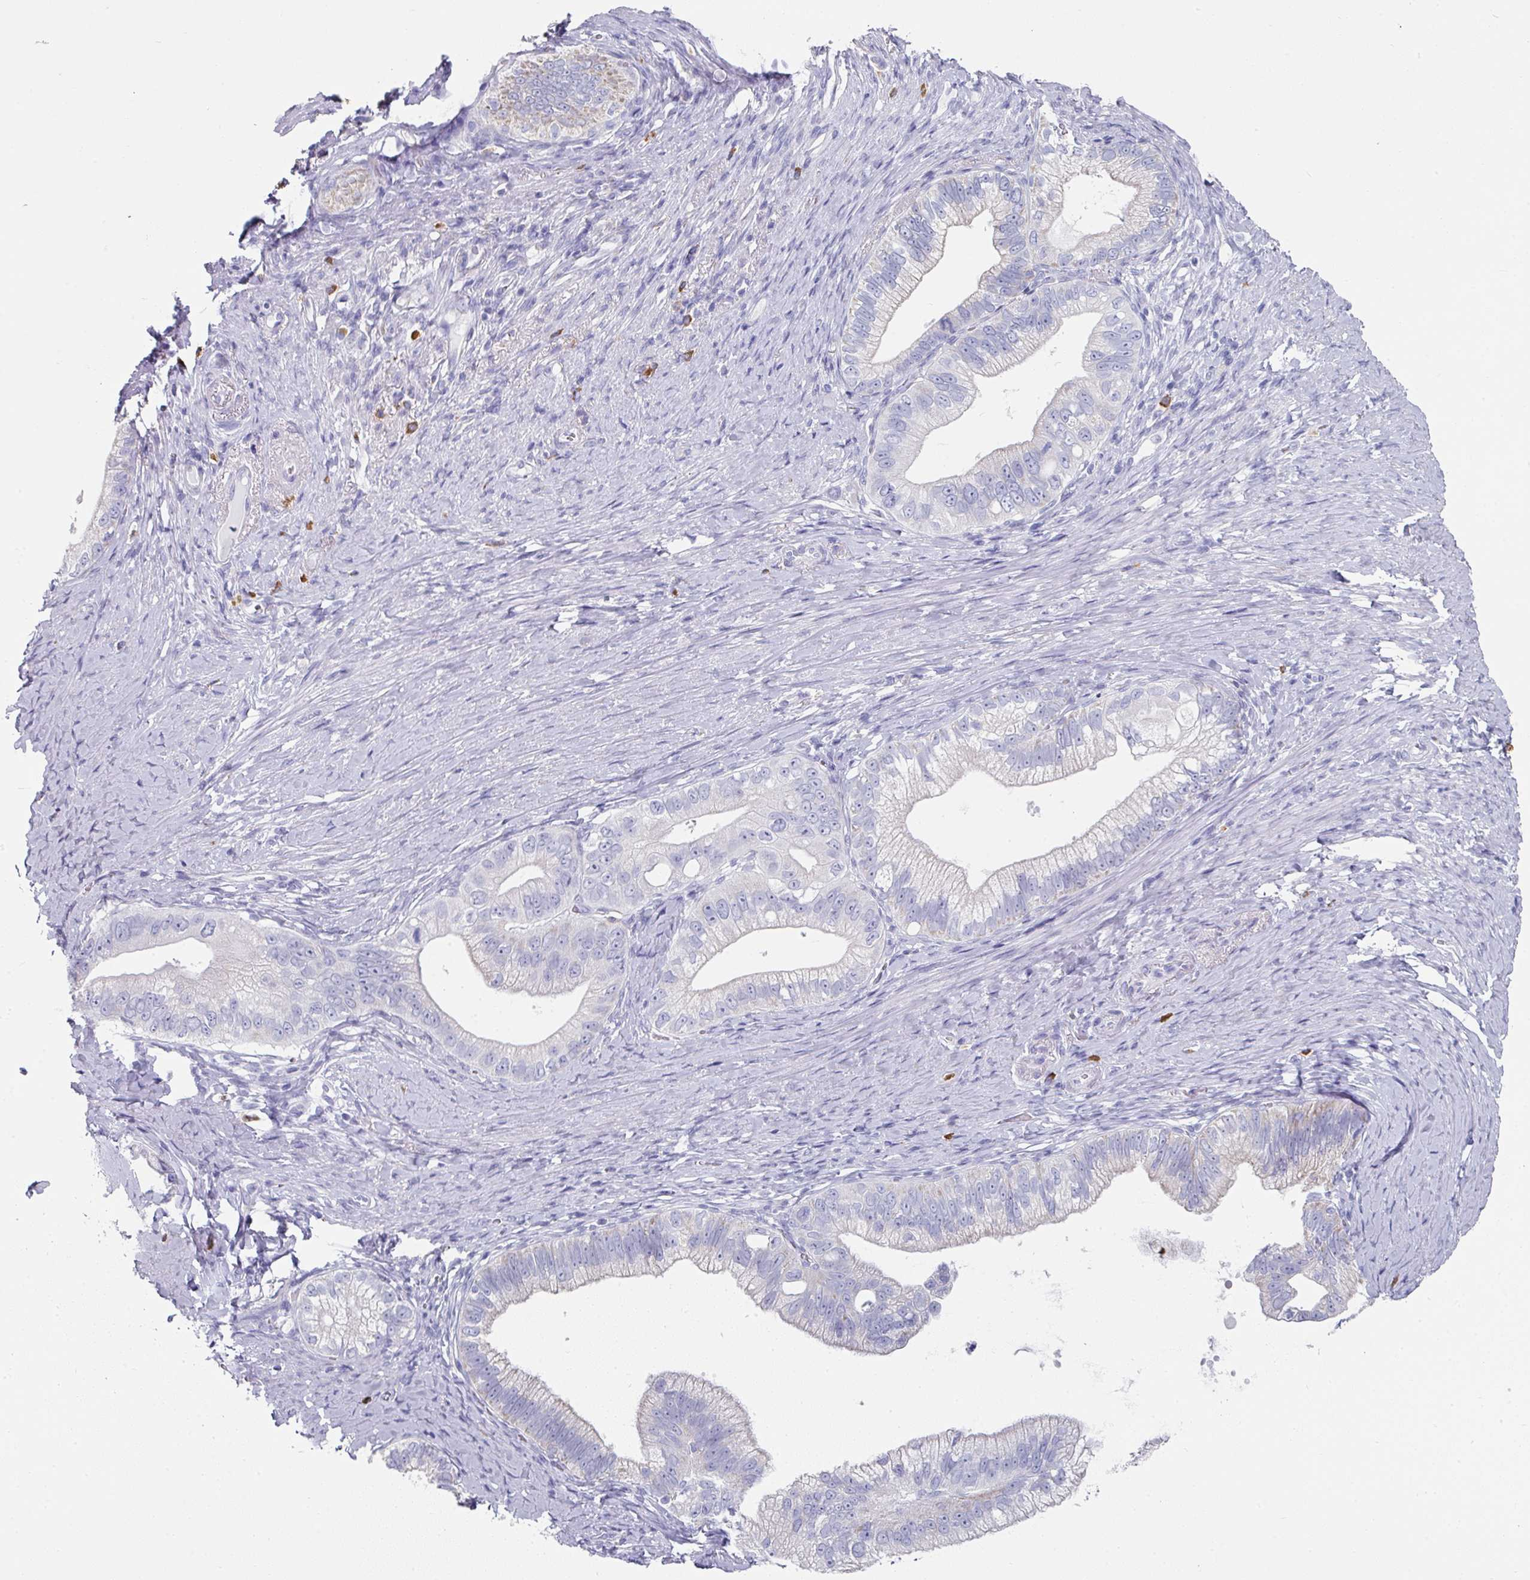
{"staining": {"intensity": "negative", "quantity": "none", "location": "none"}, "tissue": "pancreatic cancer", "cell_type": "Tumor cells", "image_type": "cancer", "snomed": [{"axis": "morphology", "description": "Adenocarcinoma, NOS"}, {"axis": "topography", "description": "Pancreas"}], "caption": "Tumor cells are negative for brown protein staining in pancreatic cancer (adenocarcinoma).", "gene": "SETBP1", "patient": {"sex": "male", "age": 70}}